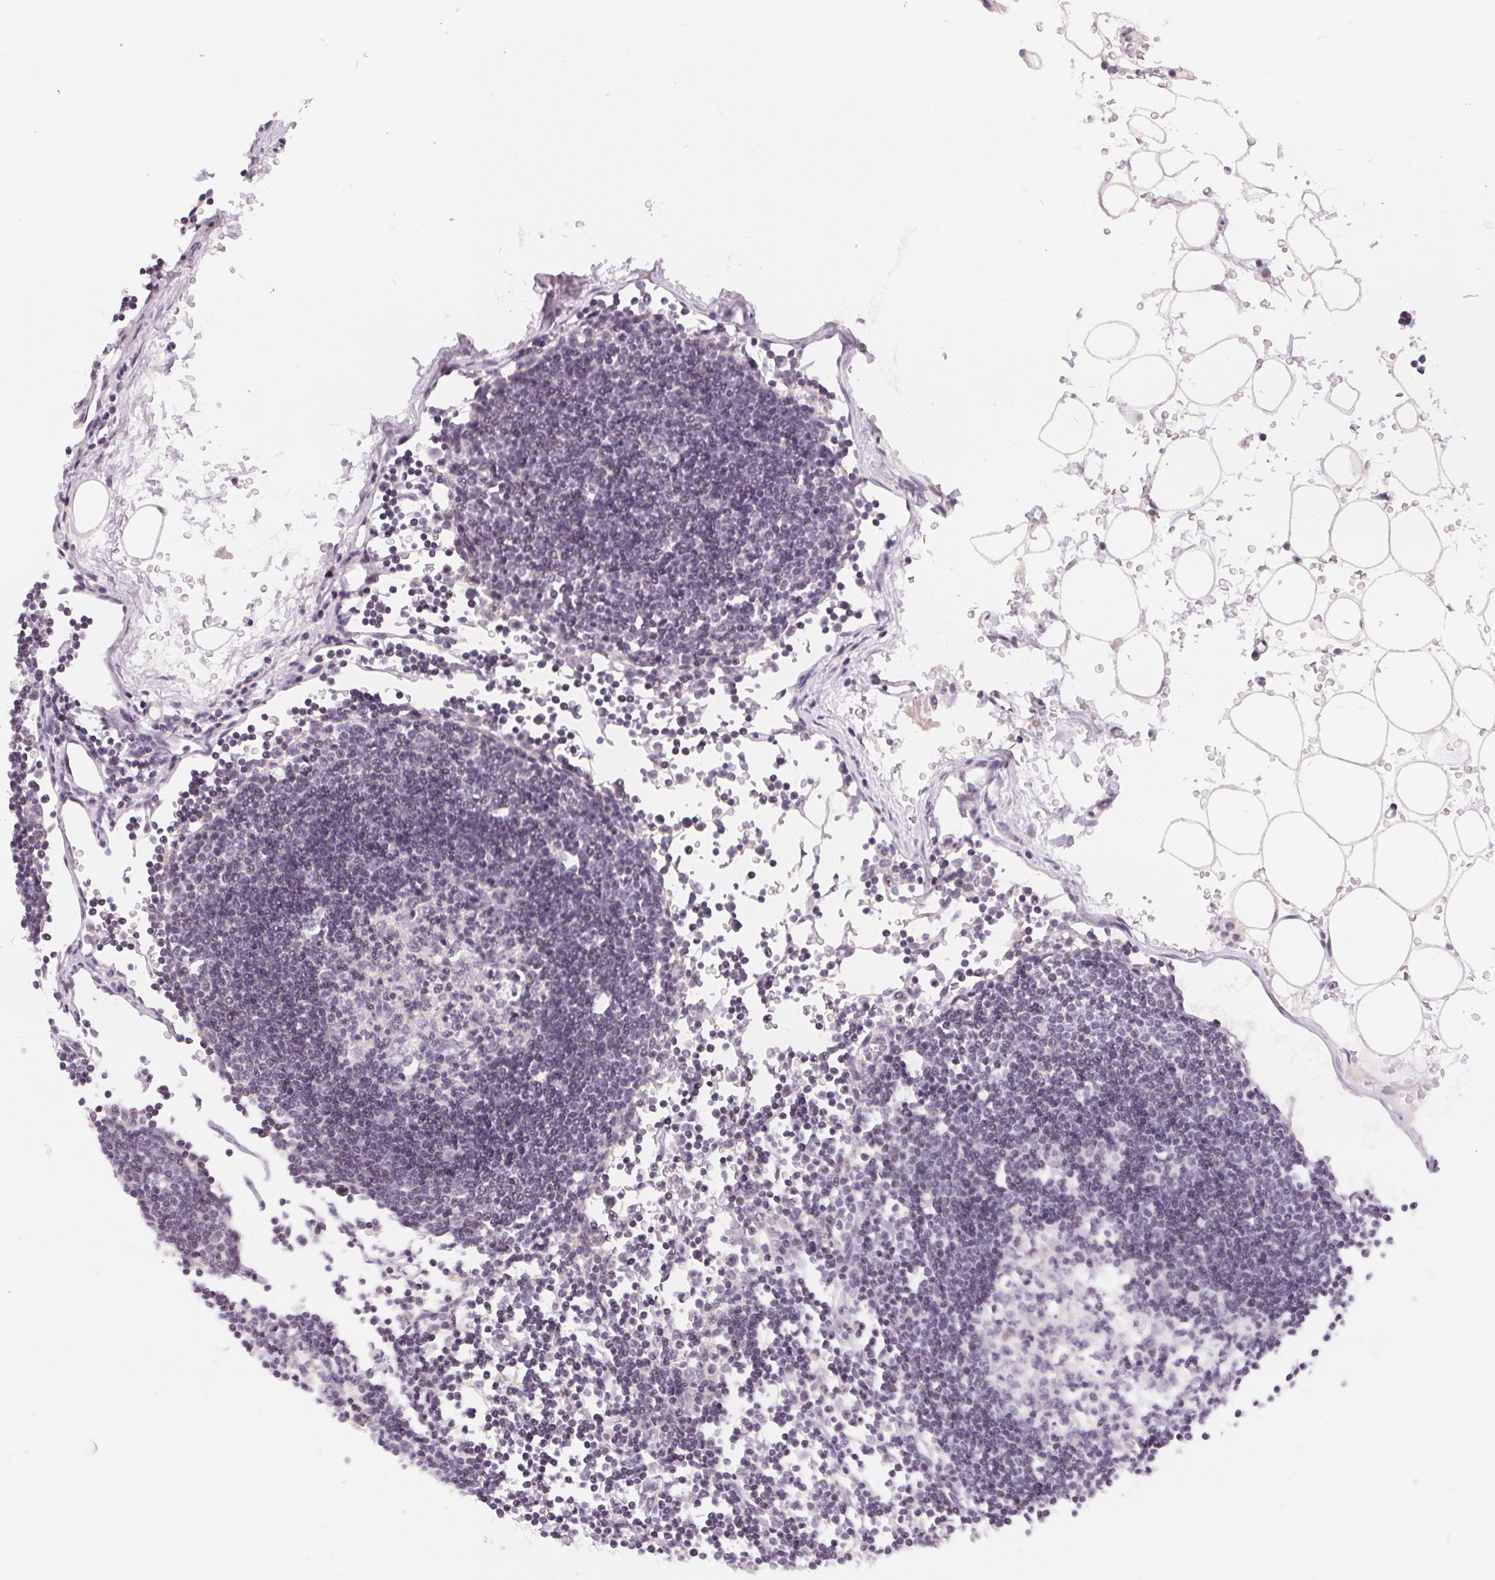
{"staining": {"intensity": "negative", "quantity": "none", "location": "none"}, "tissue": "lymph node", "cell_type": "Germinal center cells", "image_type": "normal", "snomed": [{"axis": "morphology", "description": "Normal tissue, NOS"}, {"axis": "topography", "description": "Lymph node"}], "caption": "Immunohistochemical staining of unremarkable human lymph node exhibits no significant staining in germinal center cells. (Brightfield microscopy of DAB (3,3'-diaminobenzidine) immunohistochemistry at high magnification).", "gene": "LCA5L", "patient": {"sex": "female", "age": 65}}